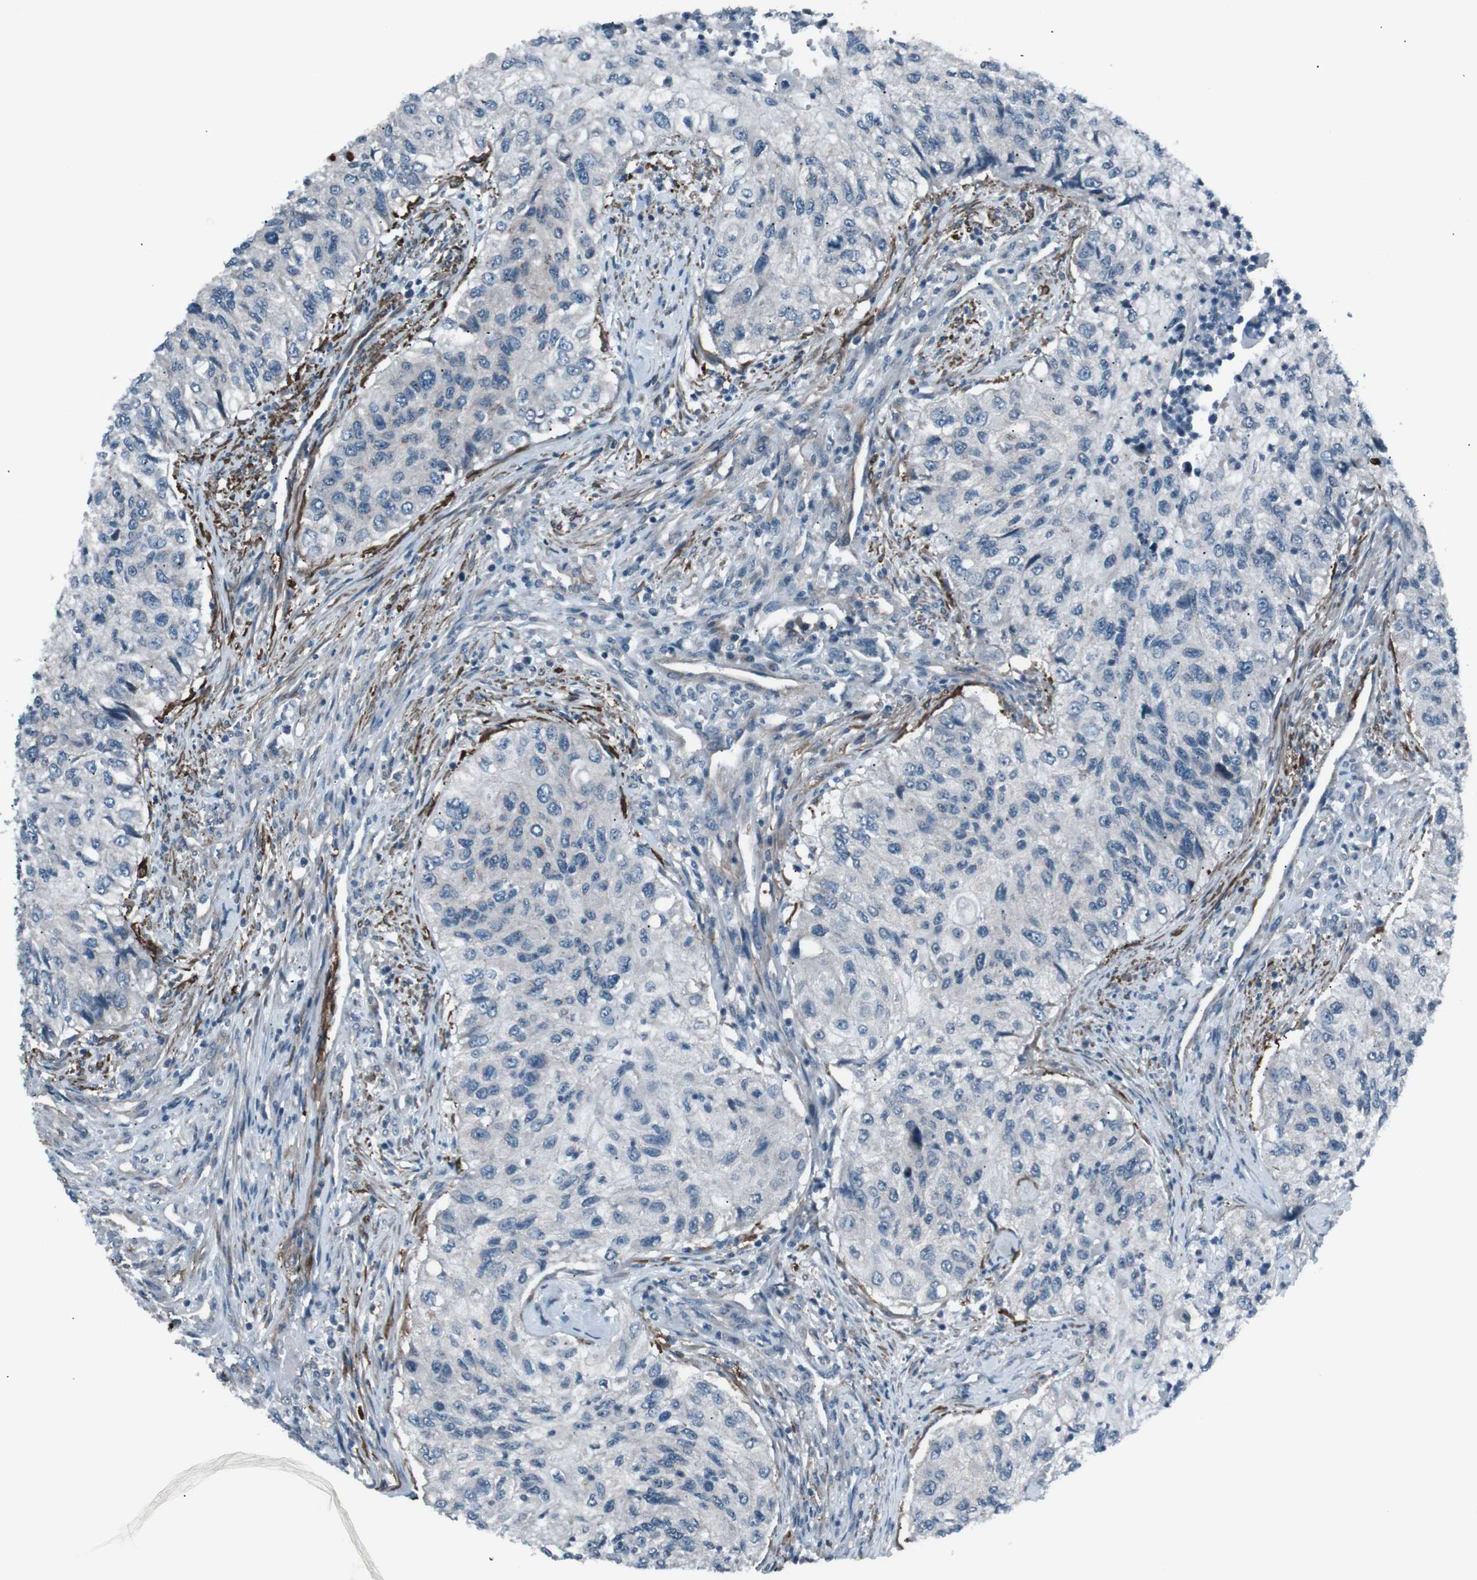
{"staining": {"intensity": "negative", "quantity": "none", "location": "none"}, "tissue": "urothelial cancer", "cell_type": "Tumor cells", "image_type": "cancer", "snomed": [{"axis": "morphology", "description": "Urothelial carcinoma, High grade"}, {"axis": "topography", "description": "Urinary bladder"}], "caption": "A high-resolution micrograph shows IHC staining of urothelial cancer, which demonstrates no significant positivity in tumor cells.", "gene": "PDLIM5", "patient": {"sex": "female", "age": 60}}